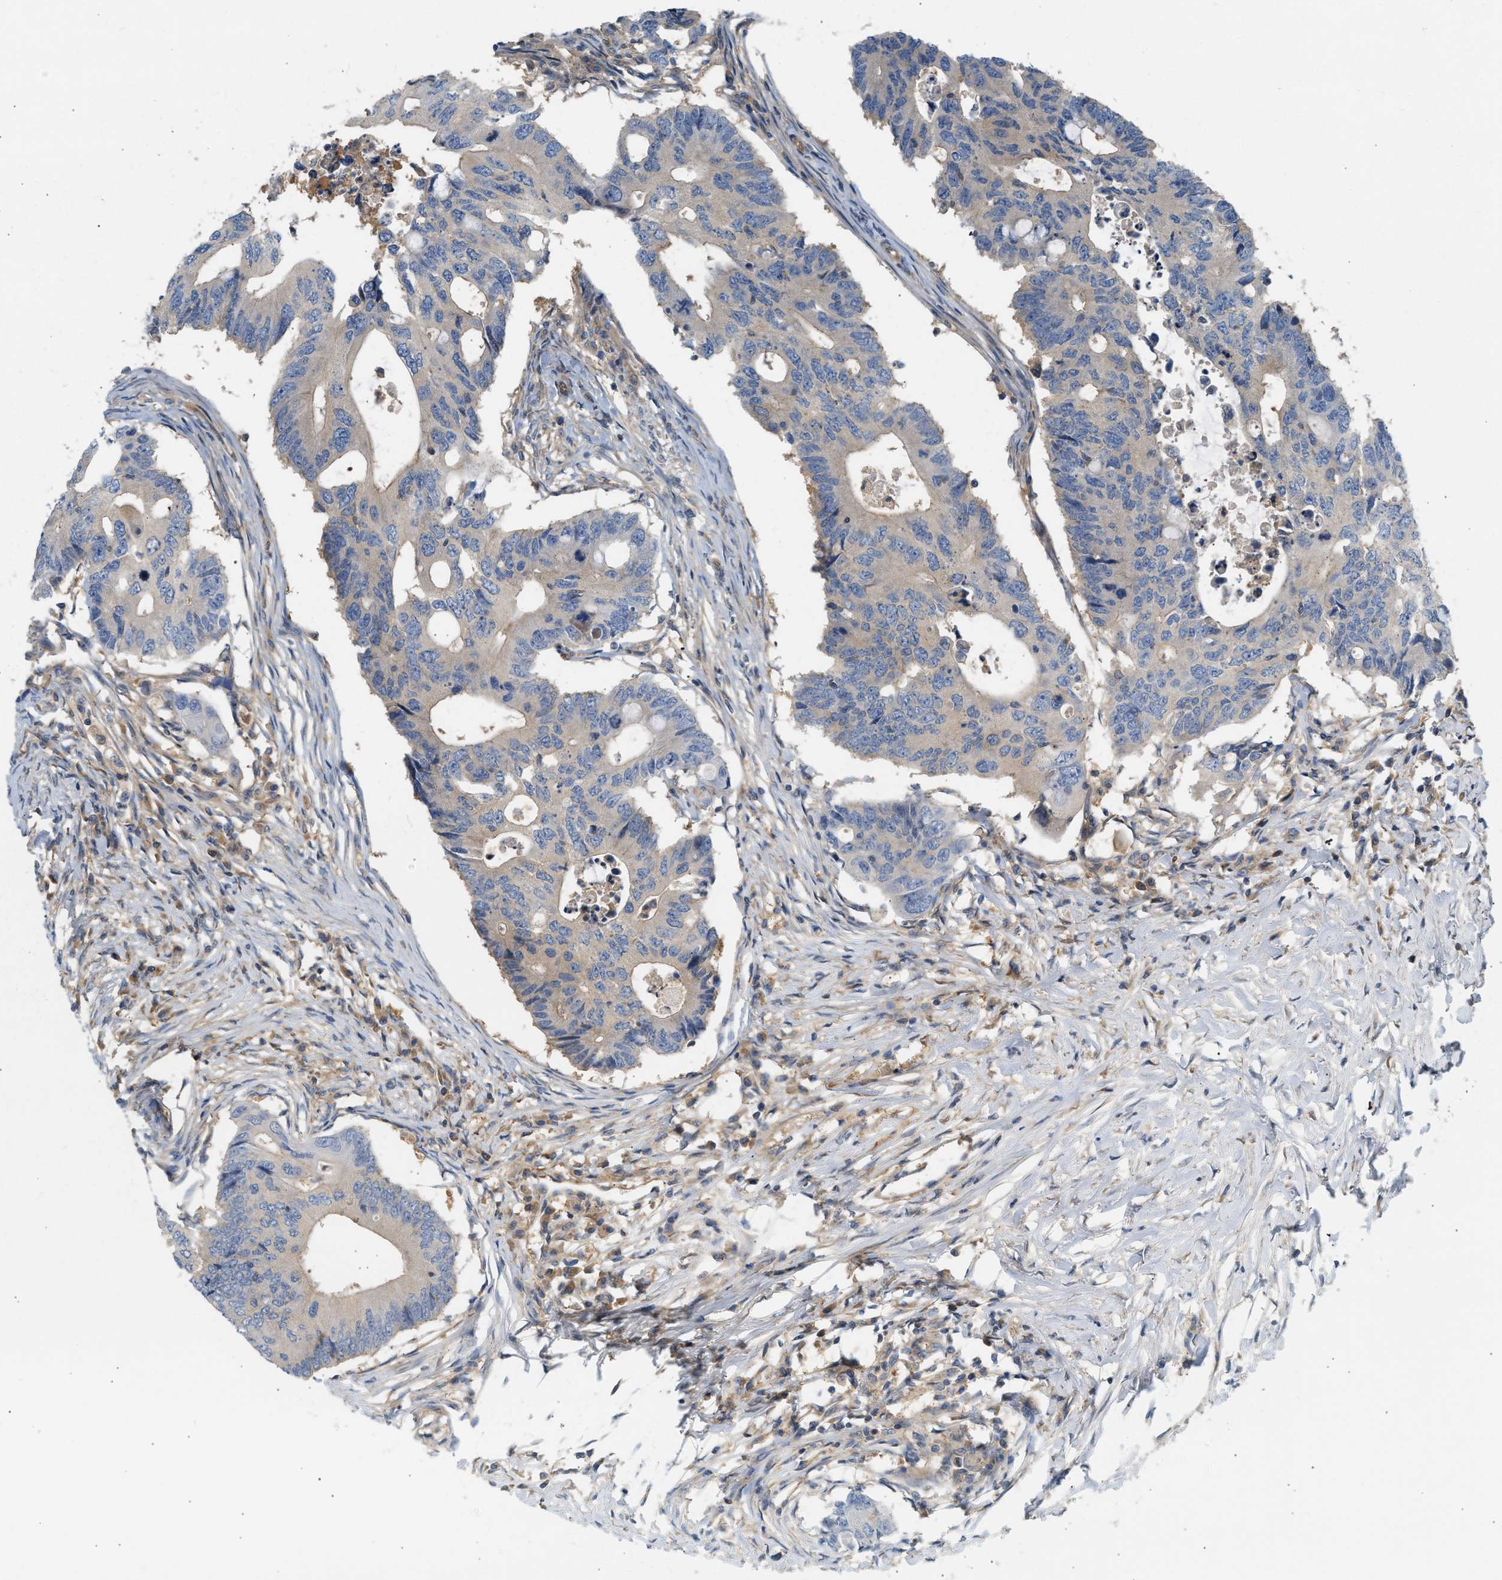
{"staining": {"intensity": "weak", "quantity": "<25%", "location": "cytoplasmic/membranous"}, "tissue": "colorectal cancer", "cell_type": "Tumor cells", "image_type": "cancer", "snomed": [{"axis": "morphology", "description": "Adenocarcinoma, NOS"}, {"axis": "topography", "description": "Colon"}], "caption": "Immunohistochemistry (IHC) of colorectal adenocarcinoma exhibits no positivity in tumor cells. The staining was performed using DAB (3,3'-diaminobenzidine) to visualize the protein expression in brown, while the nuclei were stained in blue with hematoxylin (Magnification: 20x).", "gene": "PAFAH1B1", "patient": {"sex": "male", "age": 71}}